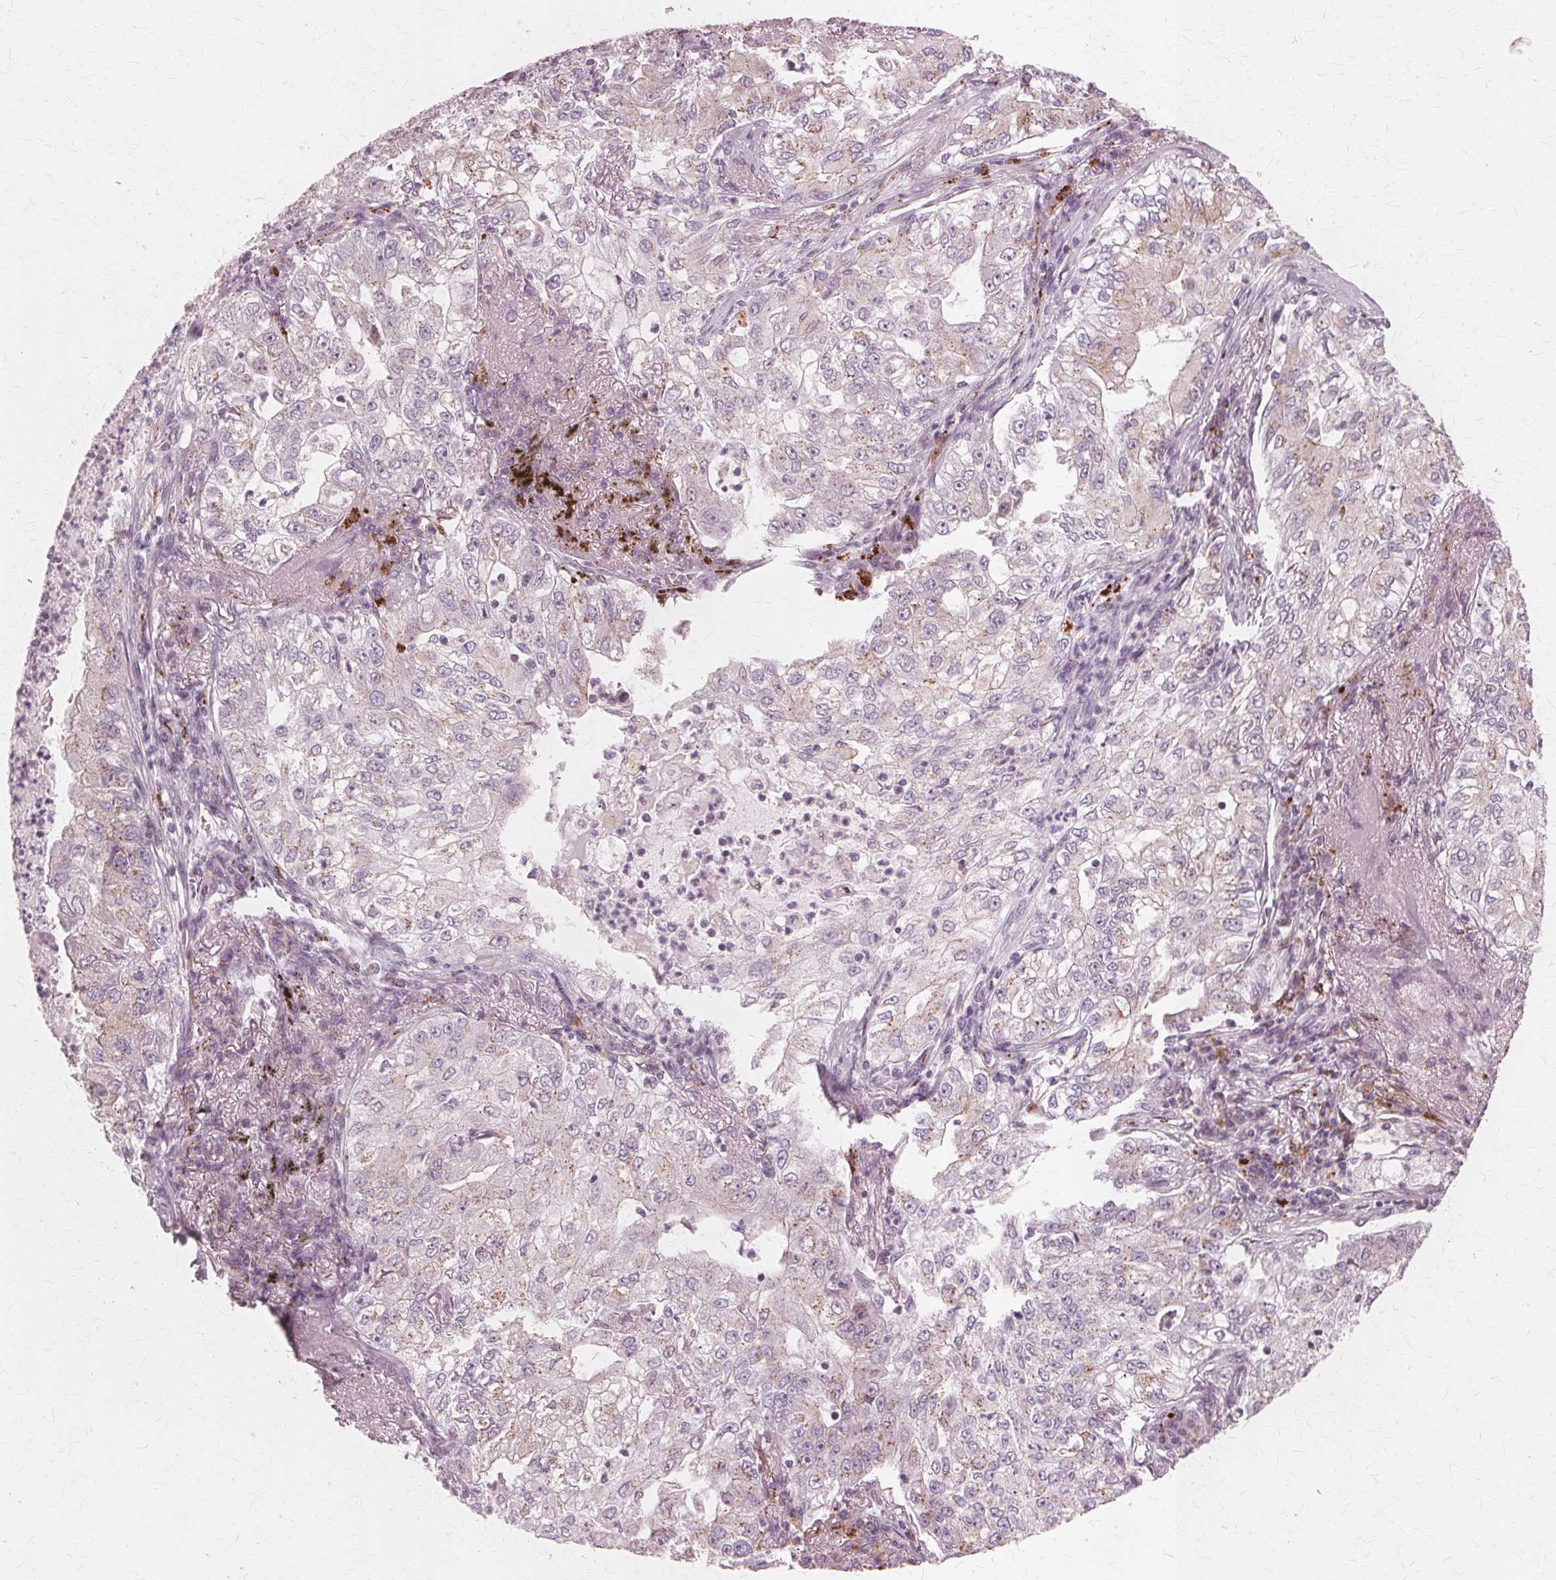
{"staining": {"intensity": "weak", "quantity": "<25%", "location": "cytoplasmic/membranous"}, "tissue": "lung cancer", "cell_type": "Tumor cells", "image_type": "cancer", "snomed": [{"axis": "morphology", "description": "Adenocarcinoma, NOS"}, {"axis": "topography", "description": "Lung"}], "caption": "DAB (3,3'-diaminobenzidine) immunohistochemical staining of human lung adenocarcinoma demonstrates no significant positivity in tumor cells.", "gene": "DNASE2", "patient": {"sex": "female", "age": 73}}